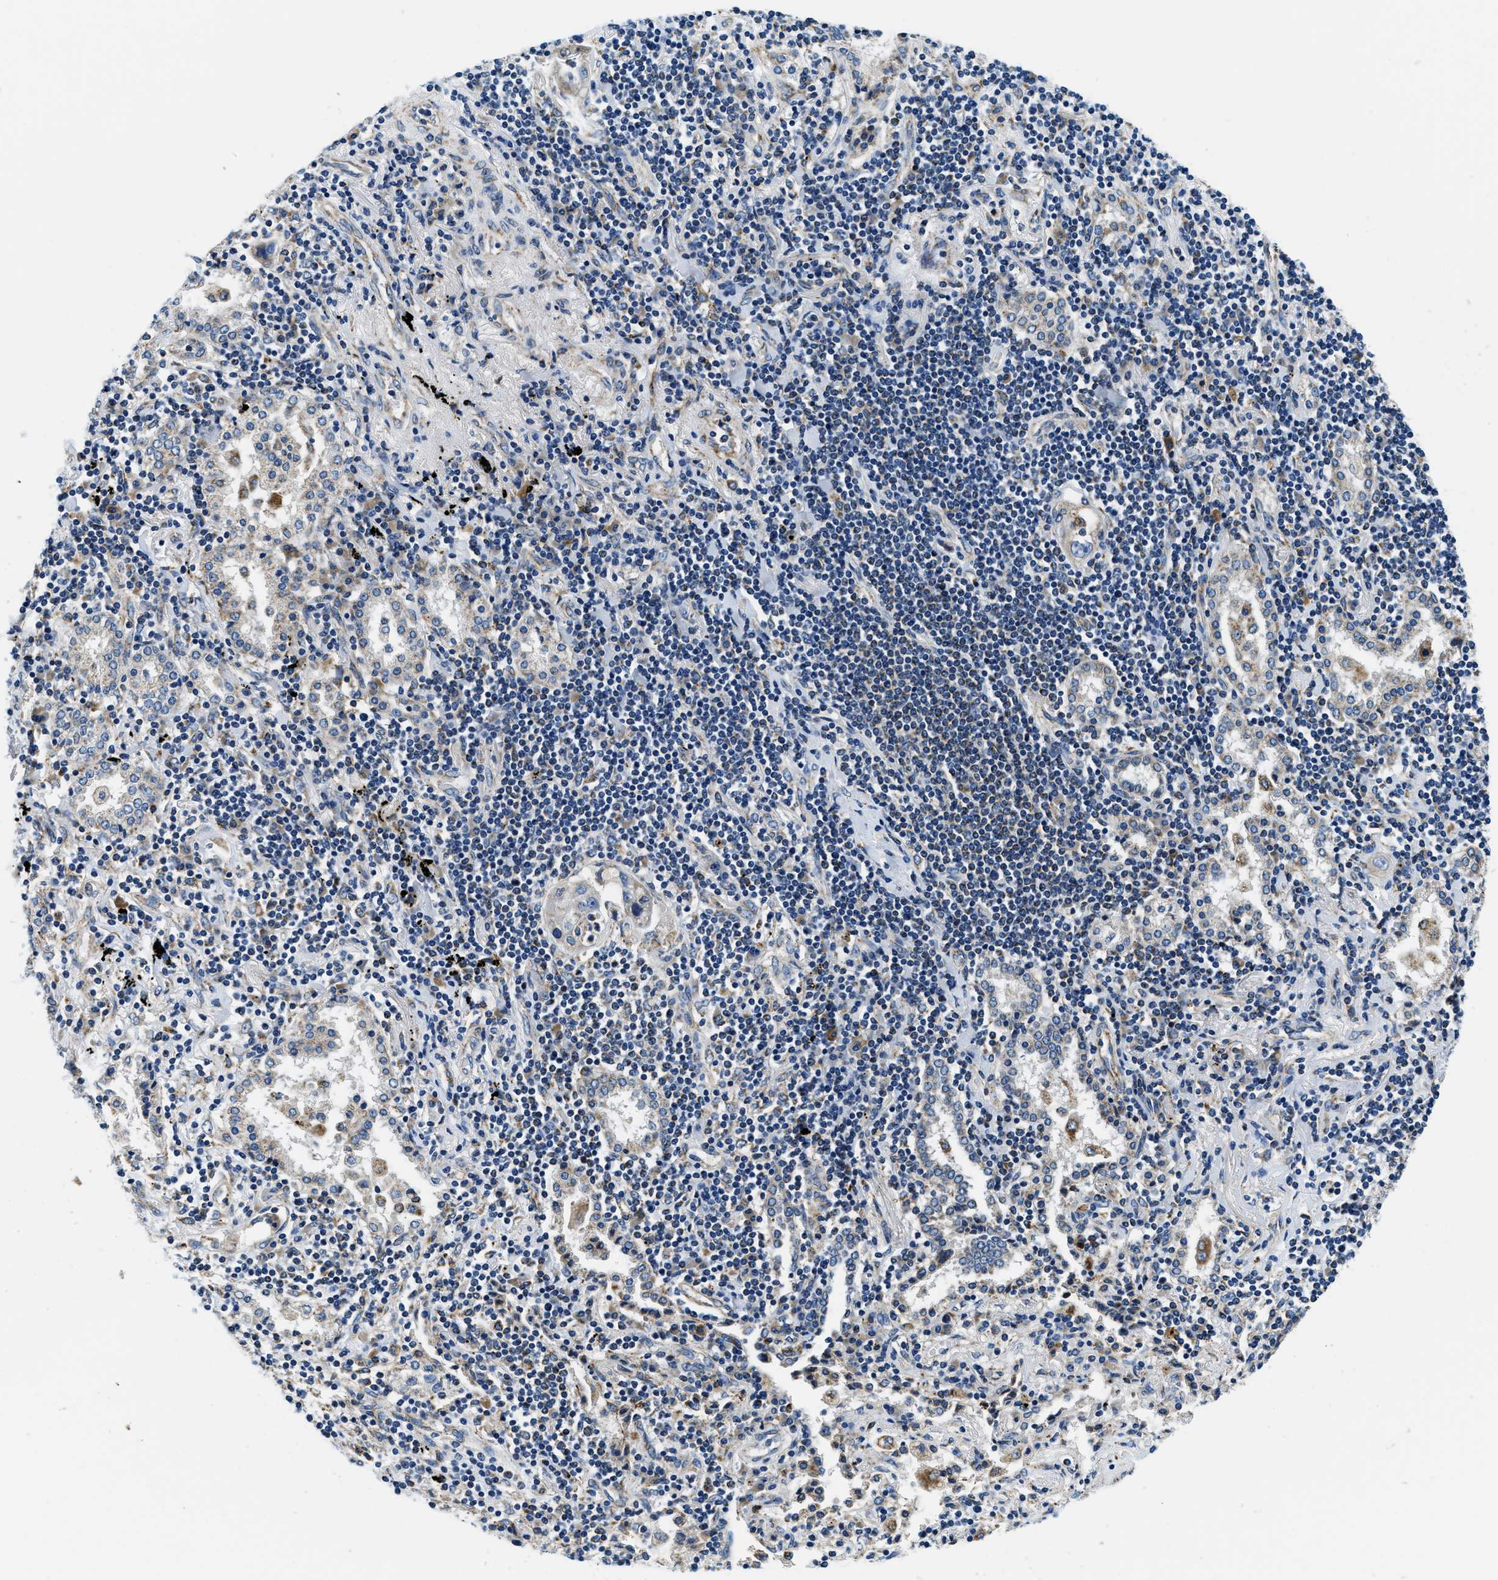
{"staining": {"intensity": "weak", "quantity": "<25%", "location": "cytoplasmic/membranous"}, "tissue": "lung cancer", "cell_type": "Tumor cells", "image_type": "cancer", "snomed": [{"axis": "morphology", "description": "Adenocarcinoma, NOS"}, {"axis": "topography", "description": "Lung"}], "caption": "IHC micrograph of human lung adenocarcinoma stained for a protein (brown), which demonstrates no positivity in tumor cells.", "gene": "SAMD4B", "patient": {"sex": "female", "age": 65}}